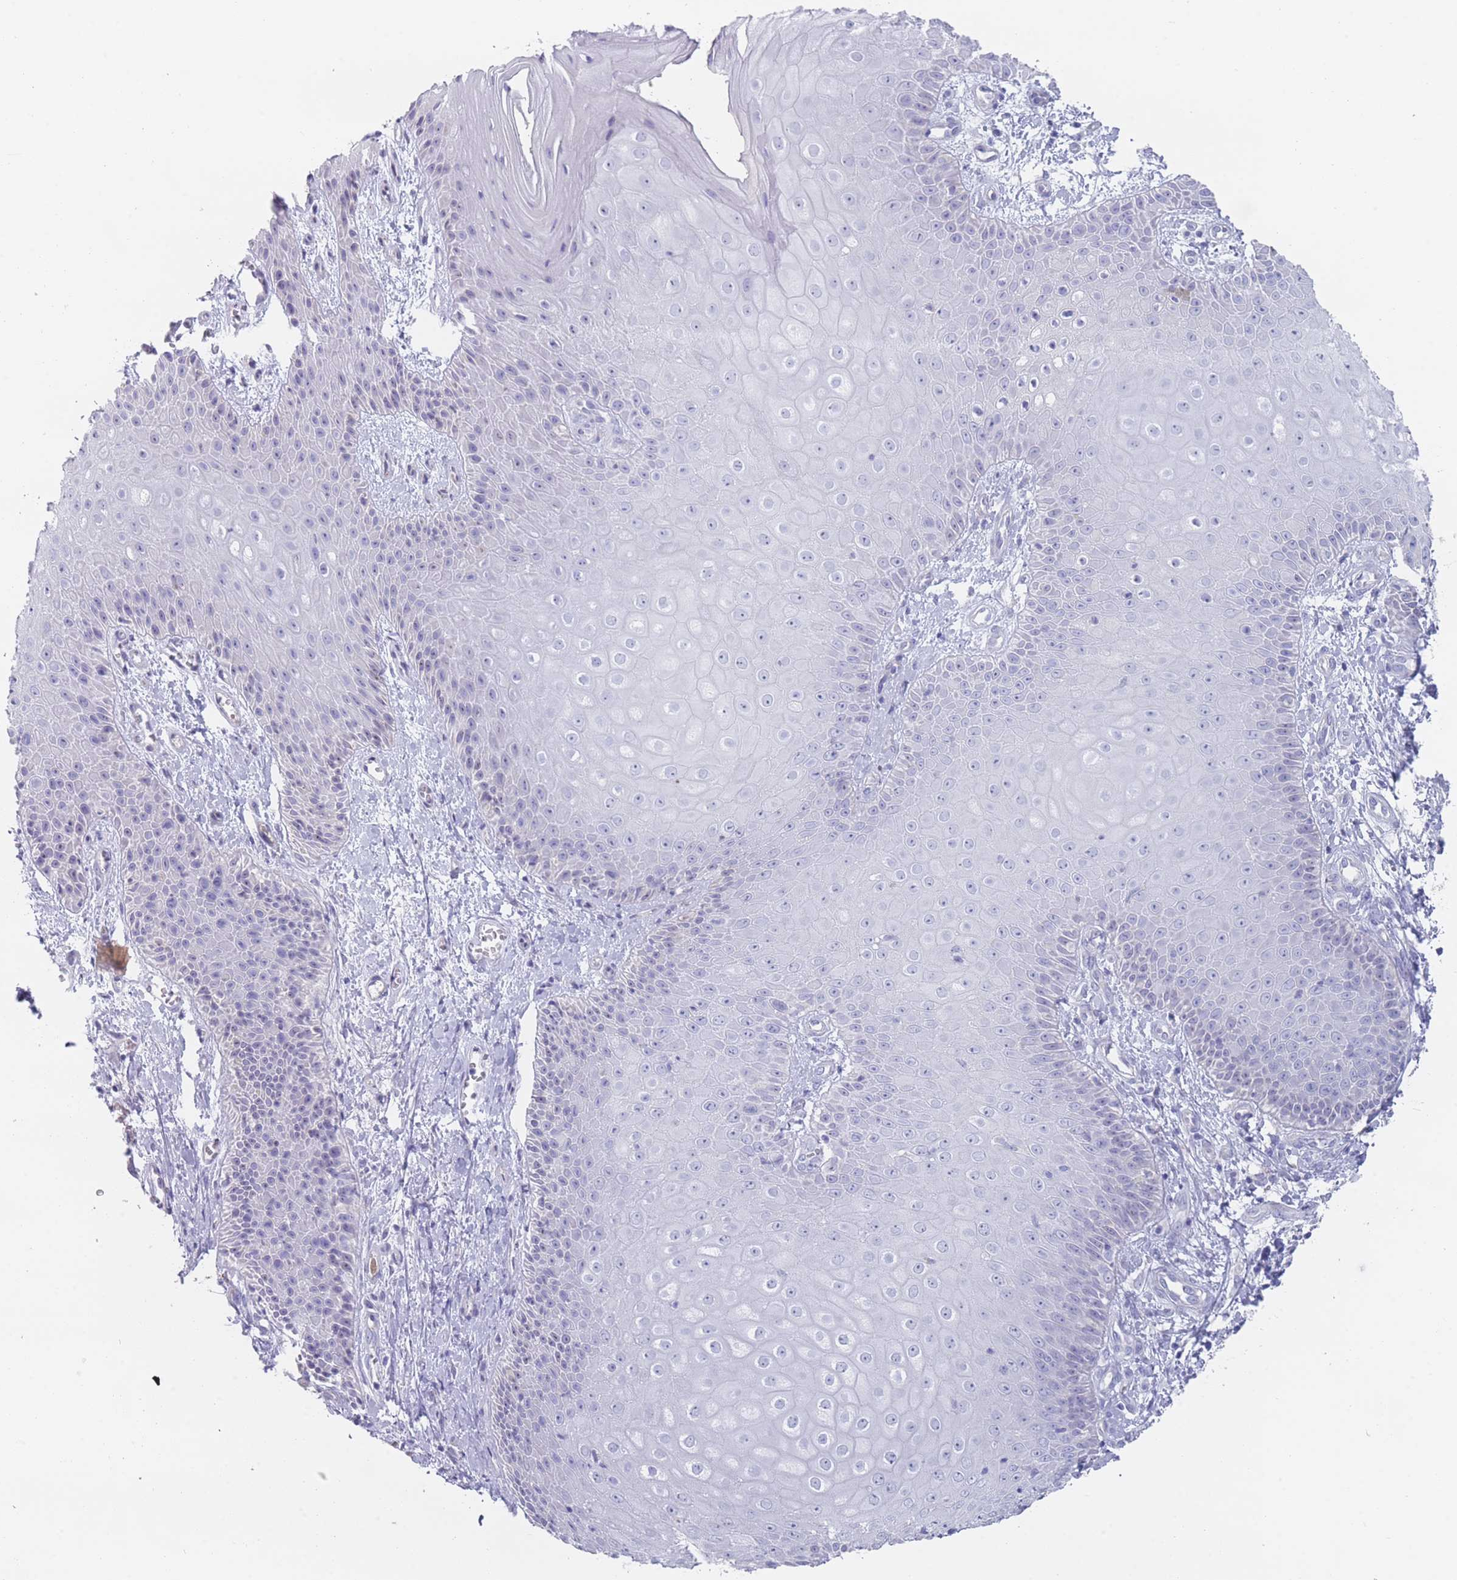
{"staining": {"intensity": "negative", "quantity": "none", "location": "none"}, "tissue": "skin", "cell_type": "Epidermal cells", "image_type": "normal", "snomed": [{"axis": "morphology", "description": "Normal tissue, NOS"}, {"axis": "topography", "description": "Anal"}], "caption": "IHC histopathology image of unremarkable human skin stained for a protein (brown), which displays no staining in epidermal cells.", "gene": "ST8SIA5", "patient": {"sex": "male", "age": 80}}